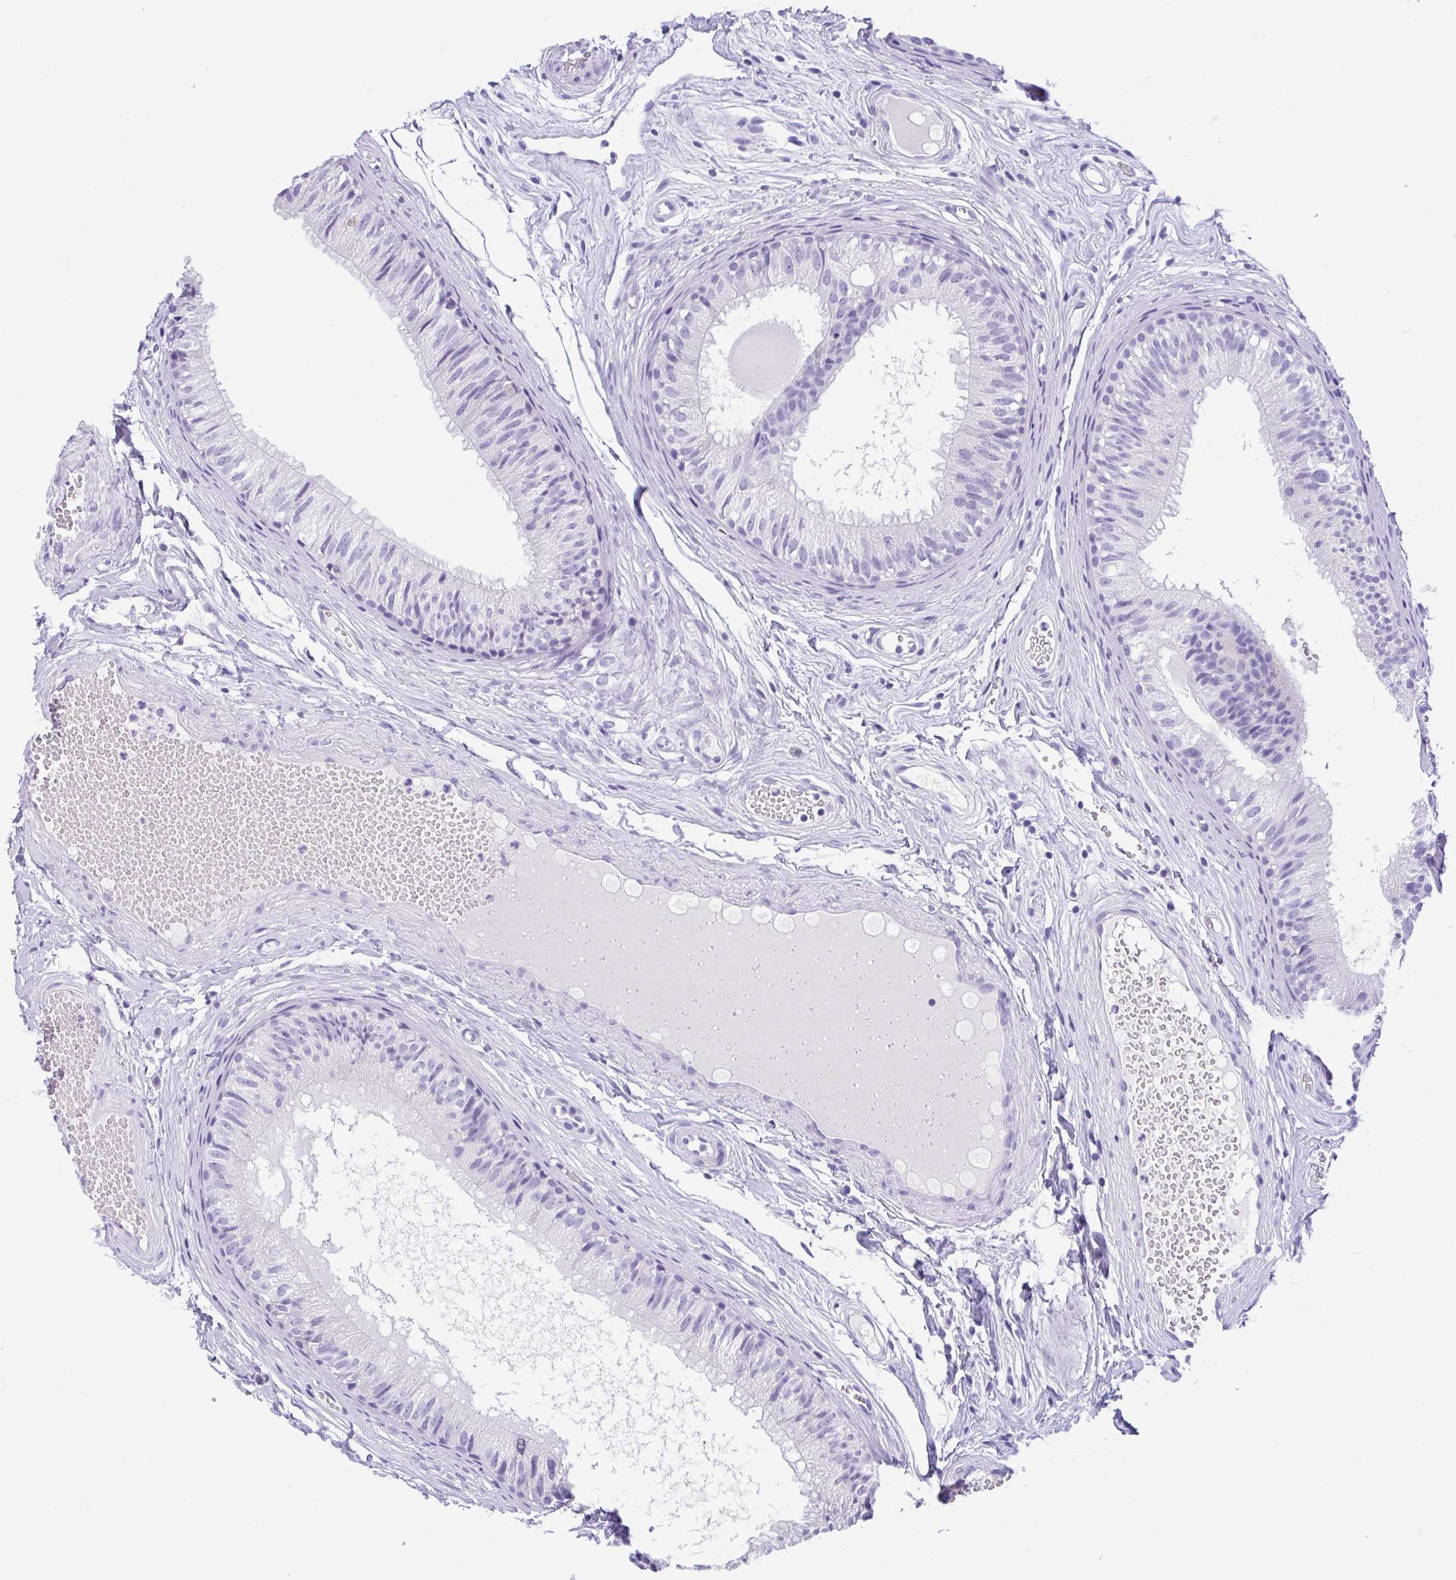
{"staining": {"intensity": "negative", "quantity": "none", "location": "none"}, "tissue": "epididymis", "cell_type": "Glandular cells", "image_type": "normal", "snomed": [{"axis": "morphology", "description": "Normal tissue, NOS"}, {"axis": "morphology", "description": "Seminoma, NOS"}, {"axis": "topography", "description": "Testis"}, {"axis": "topography", "description": "Epididymis"}], "caption": "There is no significant staining in glandular cells of epididymis.", "gene": "ENSG00000274792", "patient": {"sex": "male", "age": 34}}